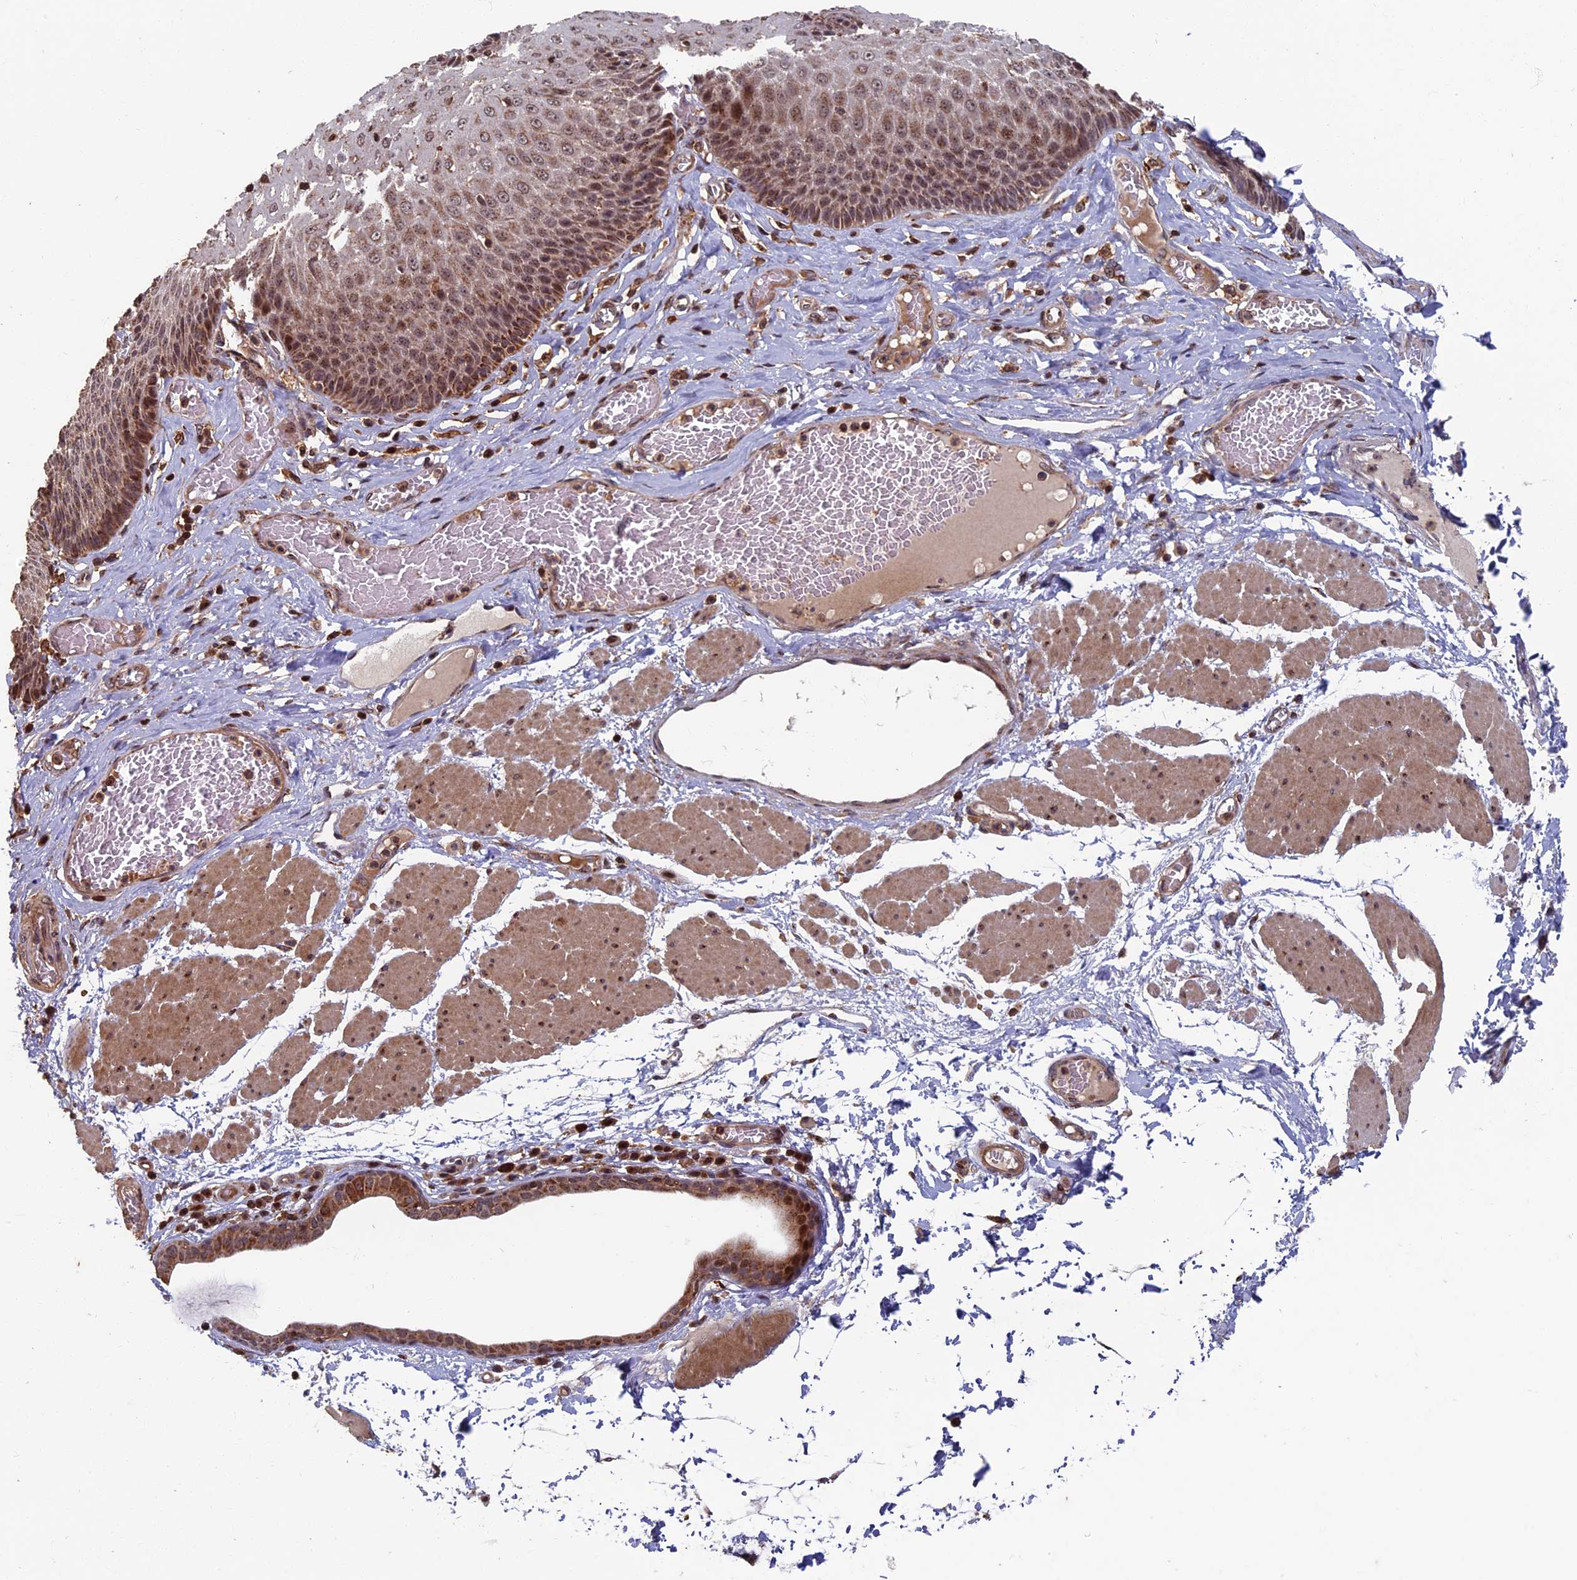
{"staining": {"intensity": "moderate", "quantity": ">75%", "location": "cytoplasmic/membranous,nuclear"}, "tissue": "esophagus", "cell_type": "Squamous epithelial cells", "image_type": "normal", "snomed": [{"axis": "morphology", "description": "Normal tissue, NOS"}, {"axis": "topography", "description": "Esophagus"}], "caption": "Esophagus stained with DAB immunohistochemistry (IHC) reveals medium levels of moderate cytoplasmic/membranous,nuclear positivity in approximately >75% of squamous epithelial cells. Using DAB (3,3'-diaminobenzidine) (brown) and hematoxylin (blue) stains, captured at high magnification using brightfield microscopy.", "gene": "RASGRF1", "patient": {"sex": "male", "age": 60}}